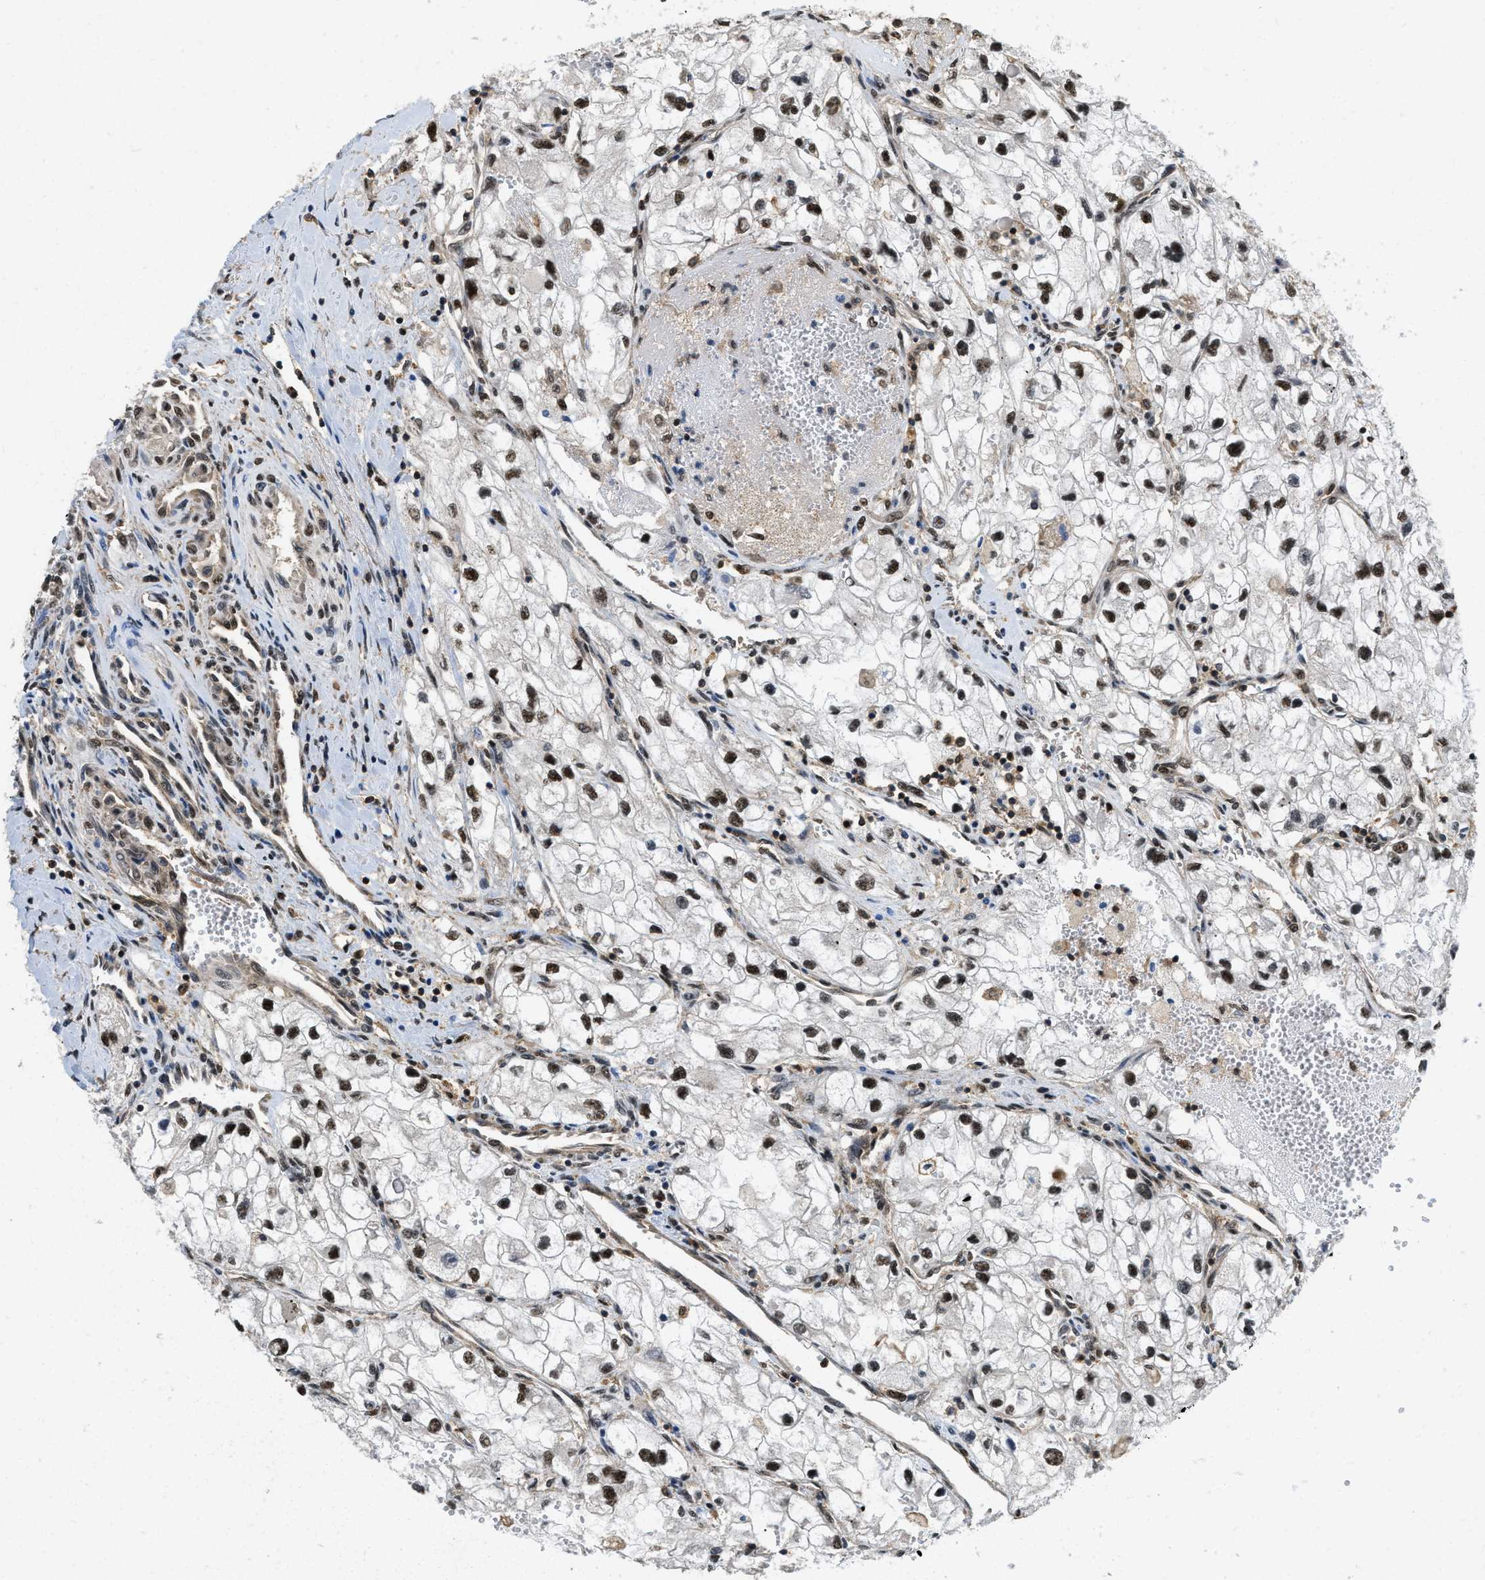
{"staining": {"intensity": "moderate", "quantity": "25%-75%", "location": "nuclear"}, "tissue": "renal cancer", "cell_type": "Tumor cells", "image_type": "cancer", "snomed": [{"axis": "morphology", "description": "Adenocarcinoma, NOS"}, {"axis": "topography", "description": "Kidney"}], "caption": "Immunohistochemistry (DAB (3,3'-diaminobenzidine)) staining of adenocarcinoma (renal) shows moderate nuclear protein expression in about 25%-75% of tumor cells.", "gene": "ATF7IP", "patient": {"sex": "female", "age": 70}}